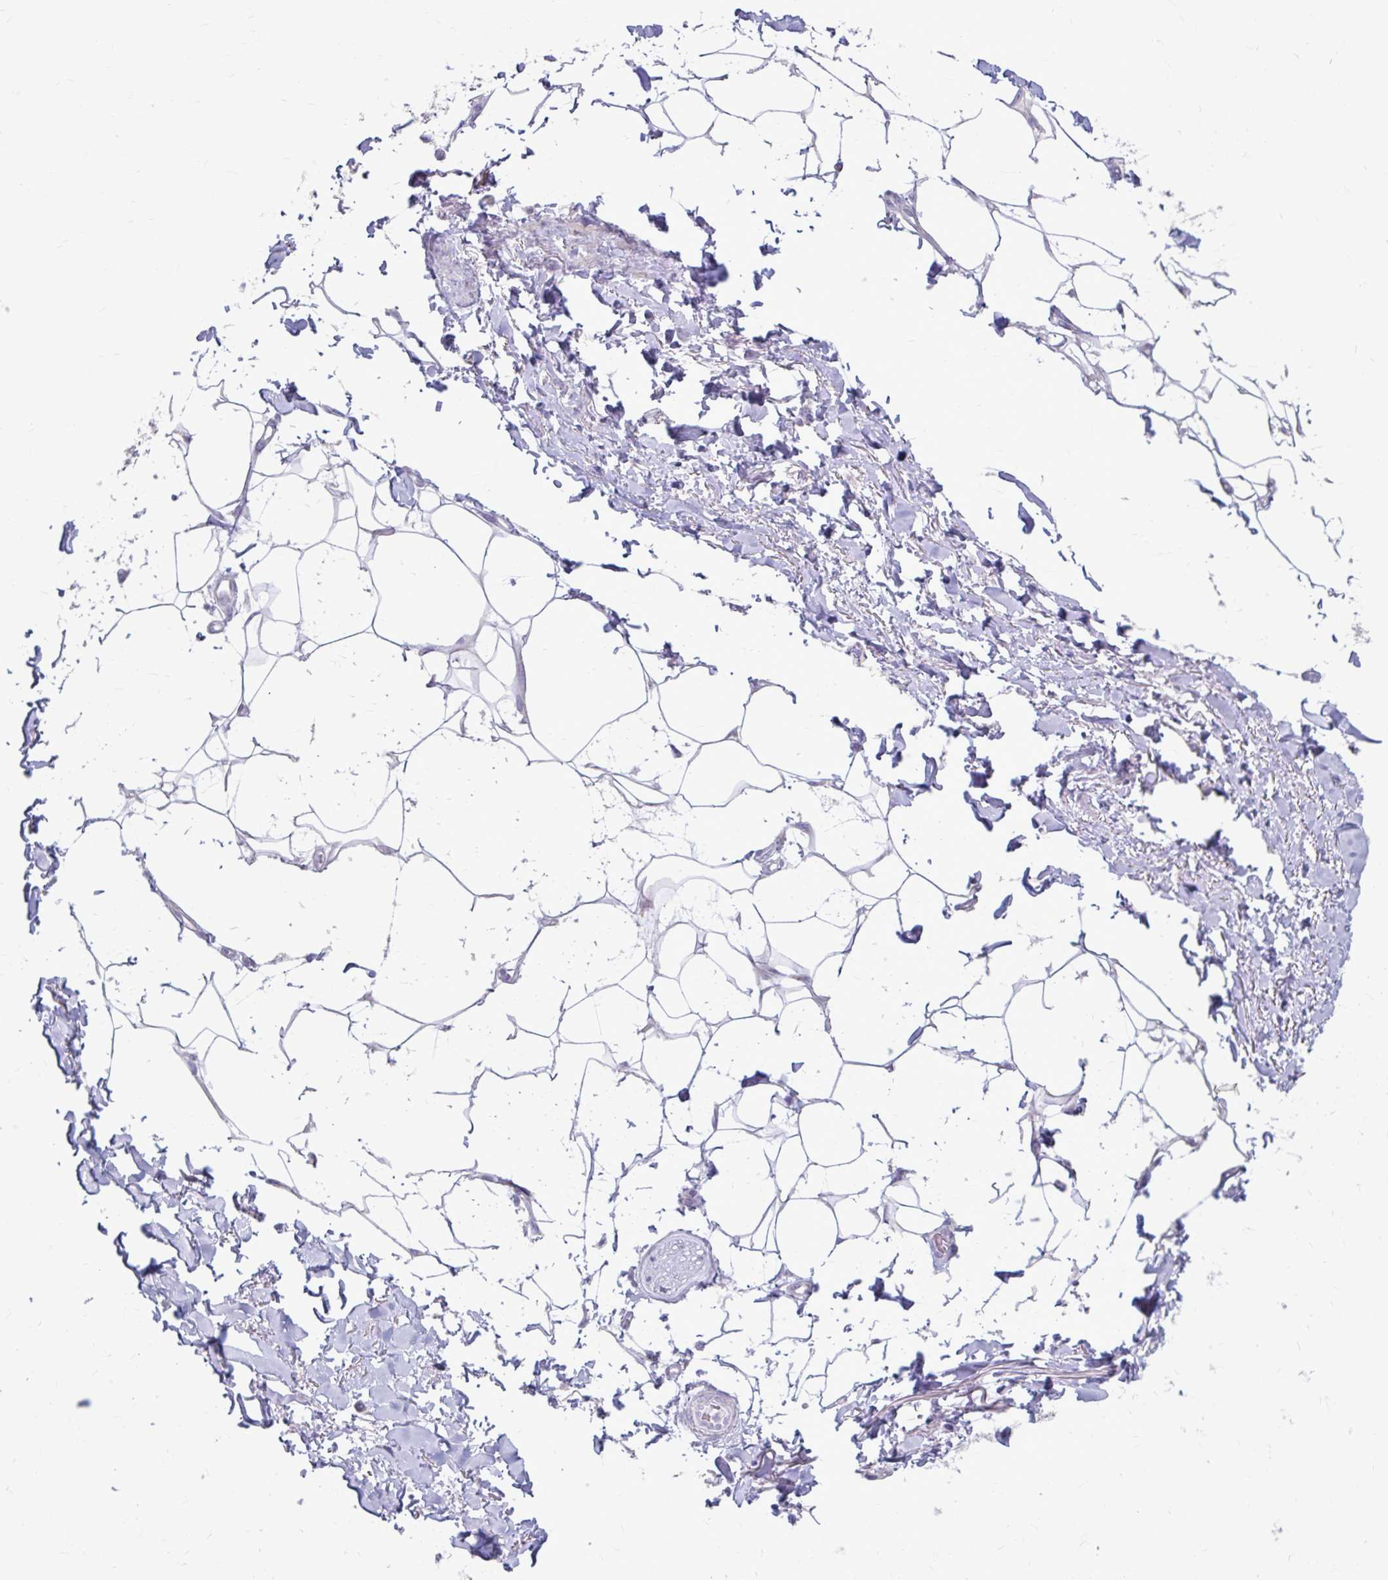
{"staining": {"intensity": "negative", "quantity": "none", "location": "none"}, "tissue": "adipose tissue", "cell_type": "Adipocytes", "image_type": "normal", "snomed": [{"axis": "morphology", "description": "Normal tissue, NOS"}, {"axis": "topography", "description": "Vagina"}, {"axis": "topography", "description": "Peripheral nerve tissue"}], "caption": "Immunohistochemistry (IHC) photomicrograph of benign adipose tissue: human adipose tissue stained with DAB displays no significant protein positivity in adipocytes.", "gene": "MSMO1", "patient": {"sex": "female", "age": 71}}